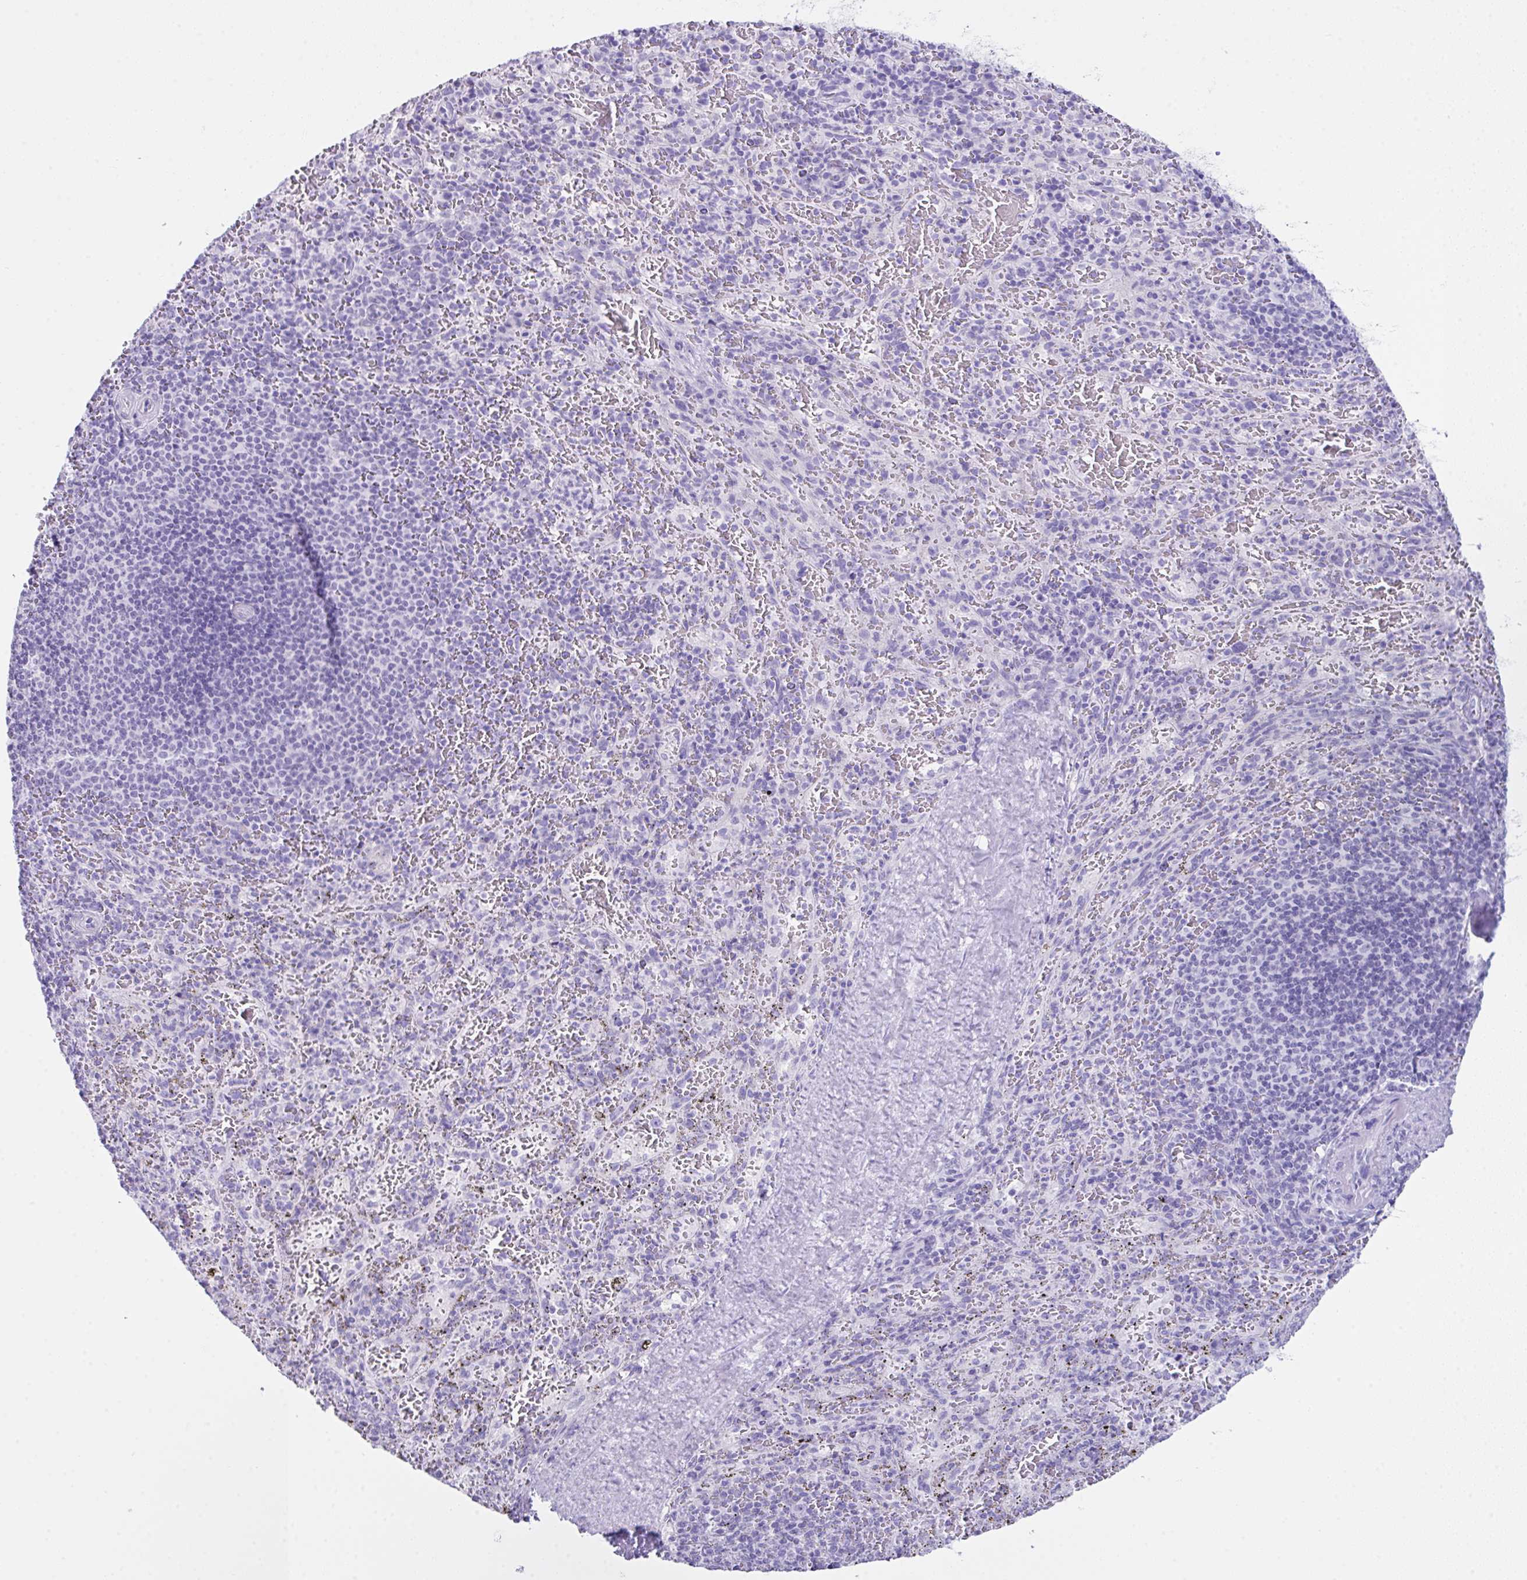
{"staining": {"intensity": "negative", "quantity": "none", "location": "none"}, "tissue": "spleen", "cell_type": "Cells in red pulp", "image_type": "normal", "snomed": [{"axis": "morphology", "description": "Normal tissue, NOS"}, {"axis": "topography", "description": "Spleen"}], "caption": "Spleen stained for a protein using IHC exhibits no expression cells in red pulp.", "gene": "LGALS4", "patient": {"sex": "male", "age": 57}}